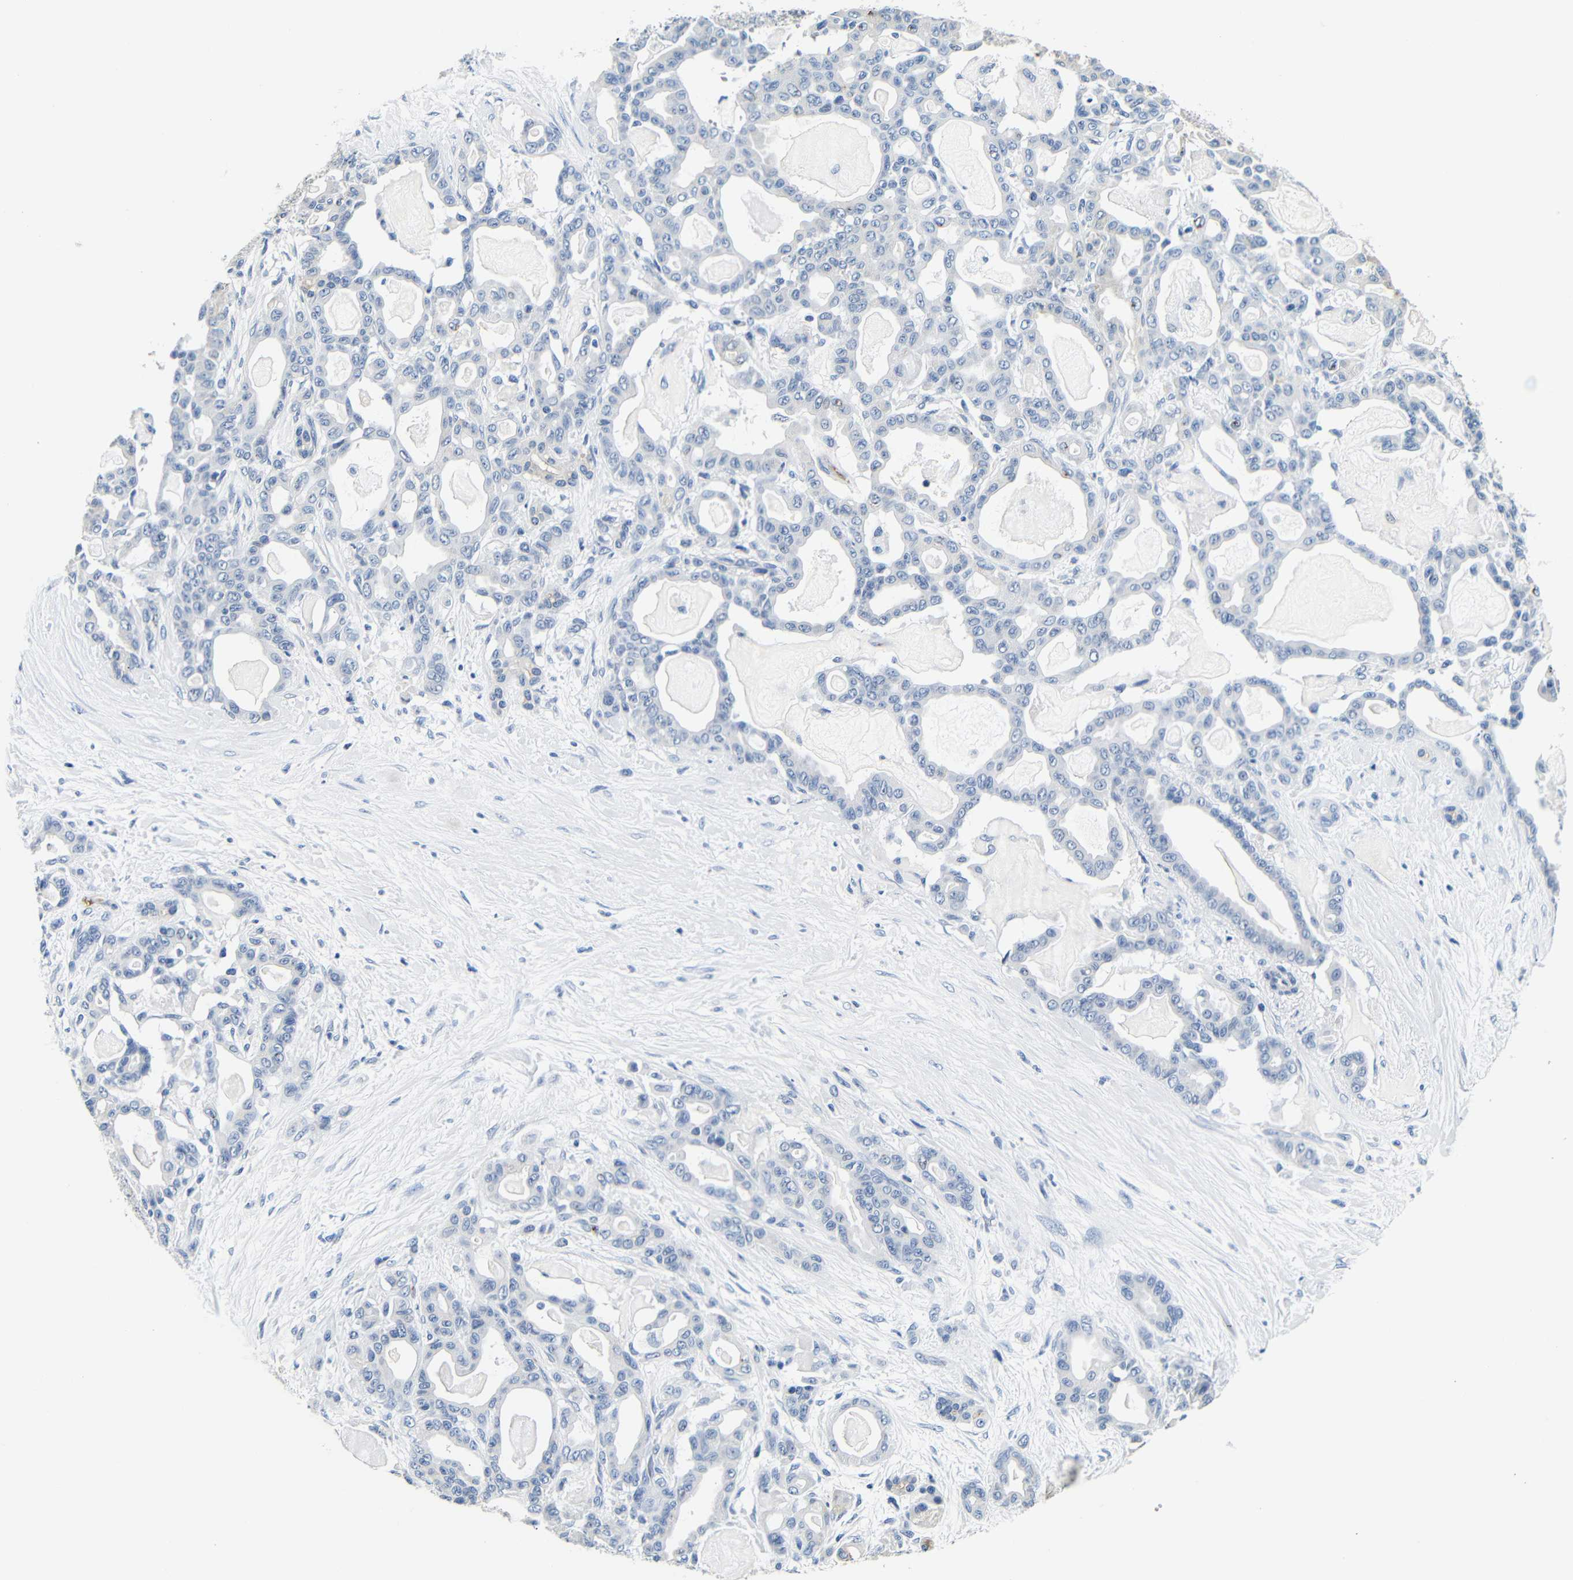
{"staining": {"intensity": "negative", "quantity": "none", "location": "none"}, "tissue": "pancreatic cancer", "cell_type": "Tumor cells", "image_type": "cancer", "snomed": [{"axis": "morphology", "description": "Adenocarcinoma, NOS"}, {"axis": "topography", "description": "Pancreas"}], "caption": "Adenocarcinoma (pancreatic) stained for a protein using immunohistochemistry (IHC) demonstrates no expression tumor cells.", "gene": "GP1BA", "patient": {"sex": "male", "age": 63}}